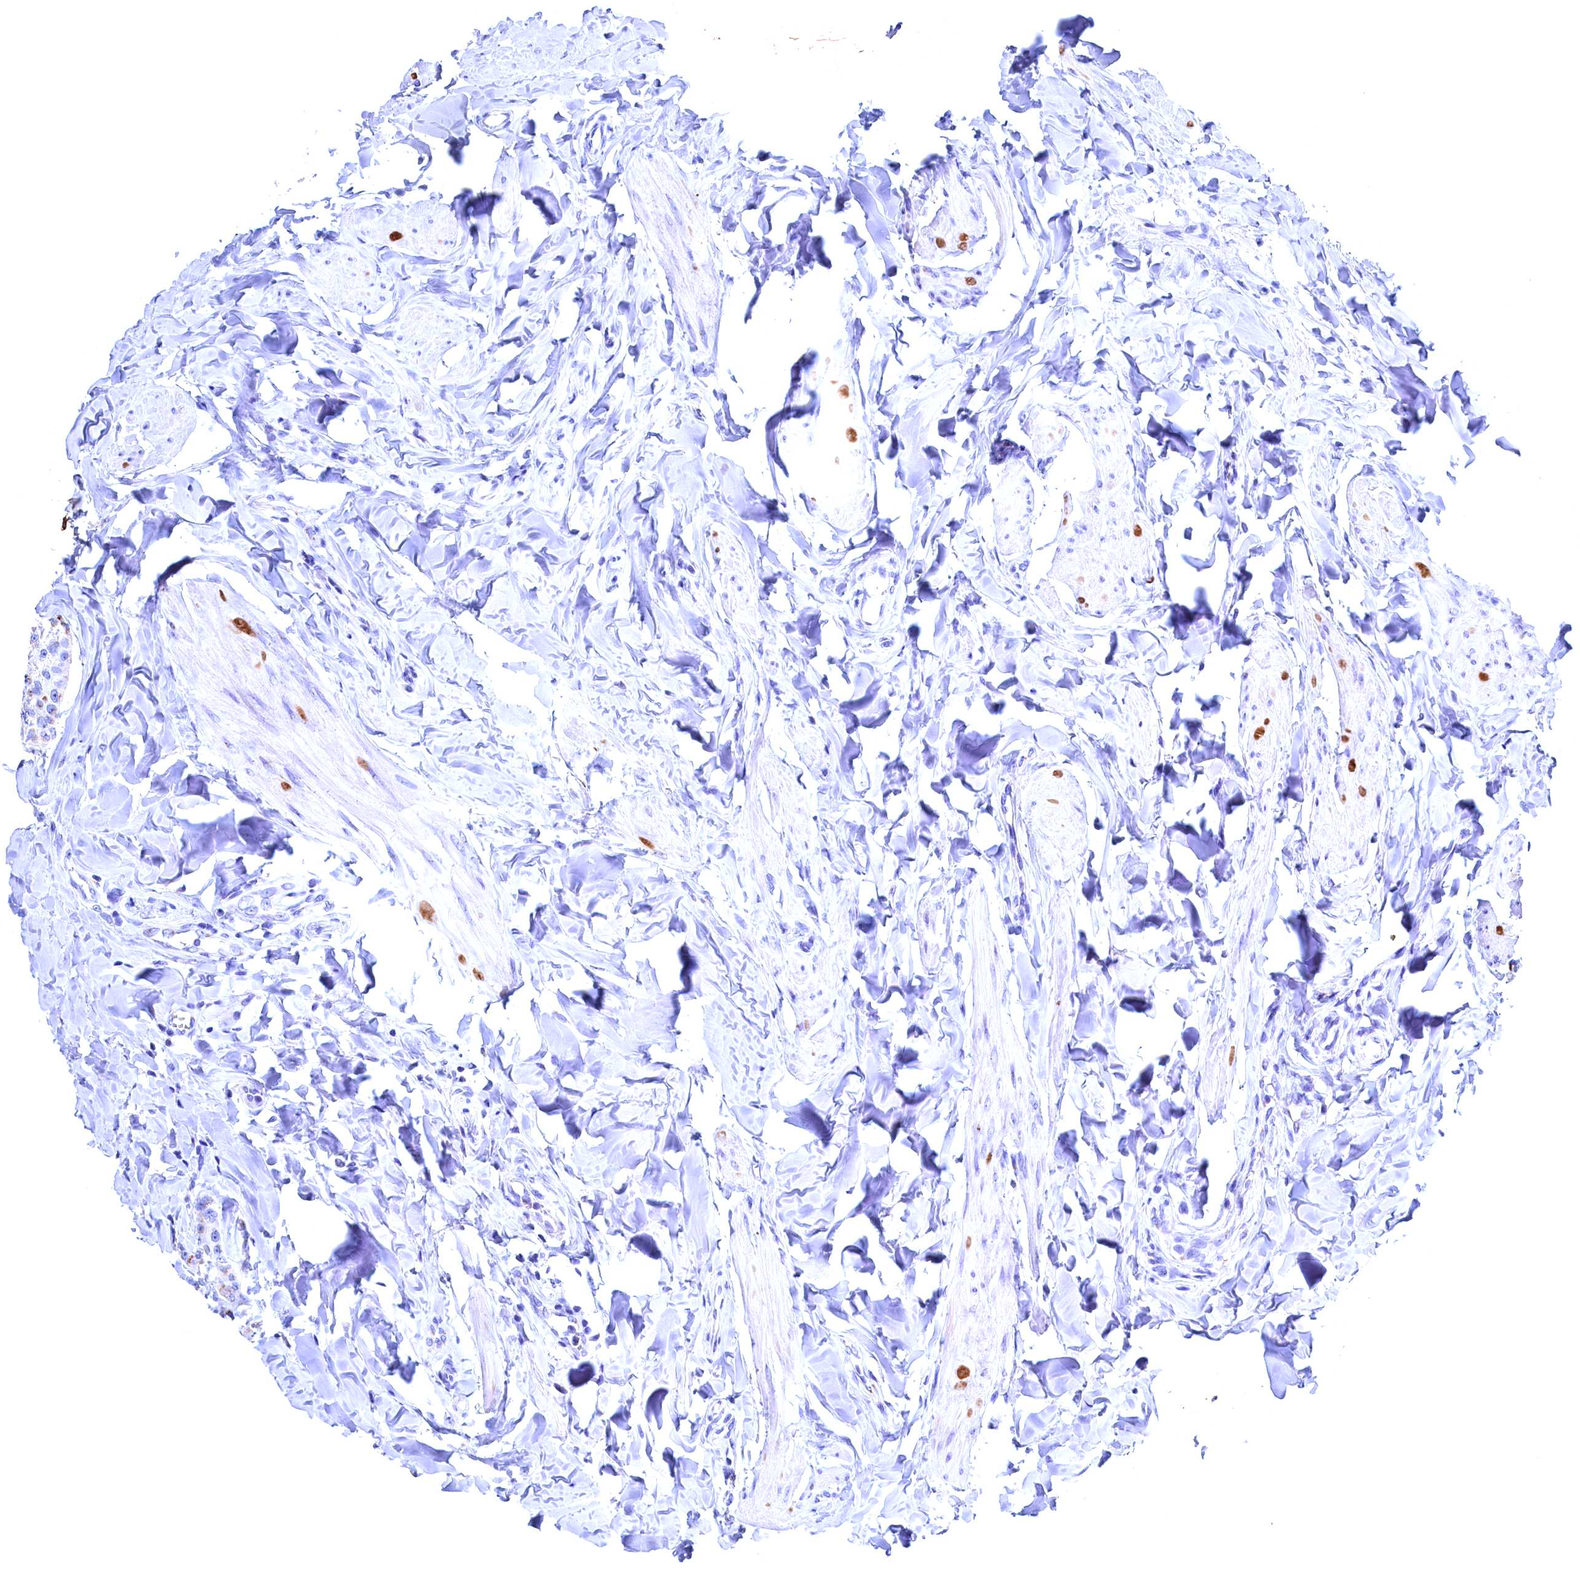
{"staining": {"intensity": "weak", "quantity": "<25%", "location": "cytoplasmic/membranous"}, "tissue": "breast cancer", "cell_type": "Tumor cells", "image_type": "cancer", "snomed": [{"axis": "morphology", "description": "Duct carcinoma"}, {"axis": "topography", "description": "Breast"}], "caption": "High power microscopy micrograph of an immunohistochemistry (IHC) image of breast cancer, revealing no significant expression in tumor cells.", "gene": "GPR108", "patient": {"sex": "female", "age": 40}}